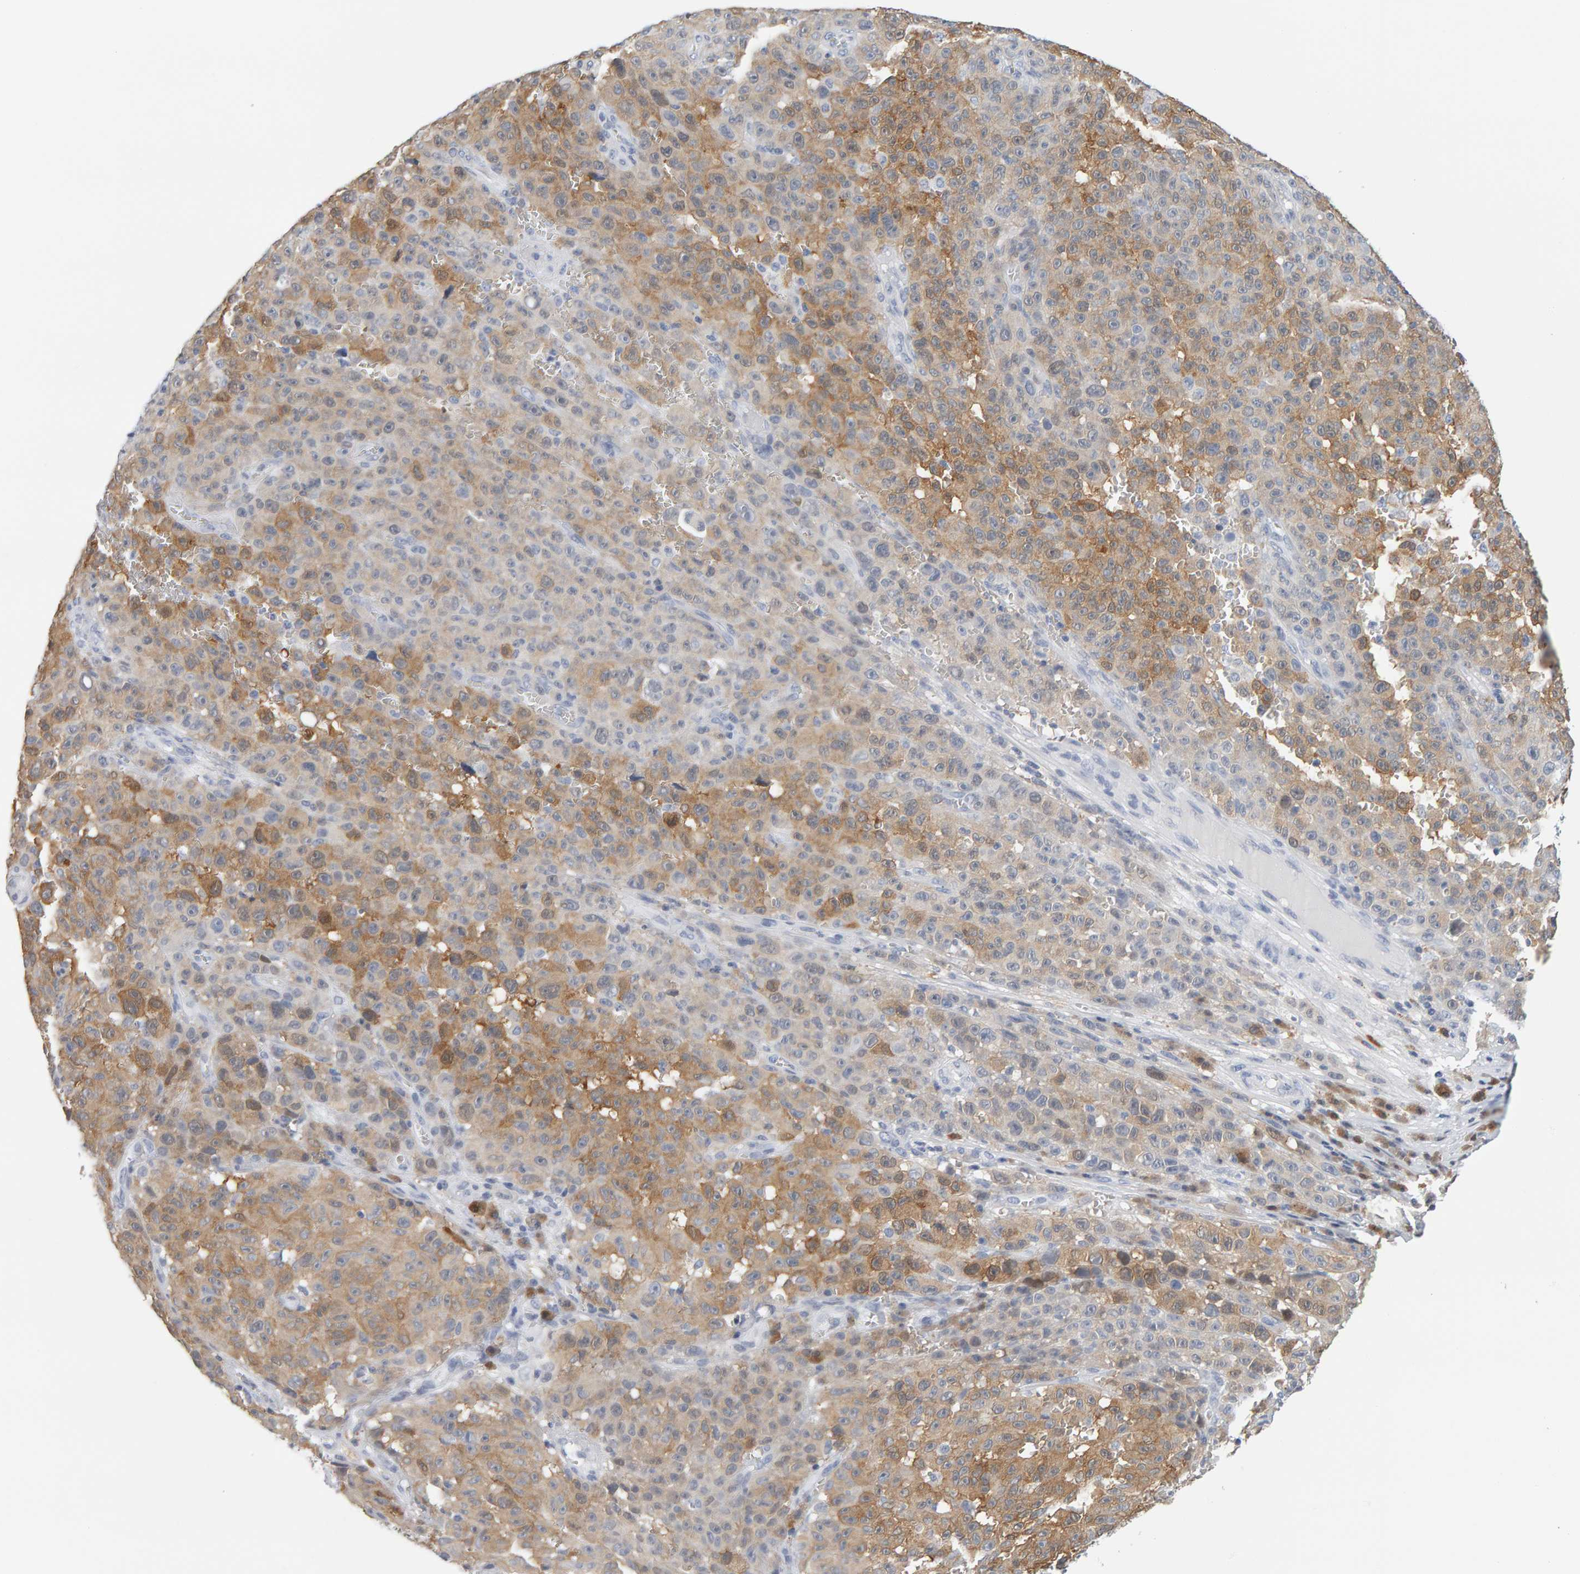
{"staining": {"intensity": "moderate", "quantity": ">75%", "location": "cytoplasmic/membranous"}, "tissue": "melanoma", "cell_type": "Tumor cells", "image_type": "cancer", "snomed": [{"axis": "morphology", "description": "Malignant melanoma, NOS"}, {"axis": "topography", "description": "Skin"}], "caption": "Immunohistochemical staining of human malignant melanoma shows moderate cytoplasmic/membranous protein expression in approximately >75% of tumor cells.", "gene": "CTH", "patient": {"sex": "female", "age": 82}}